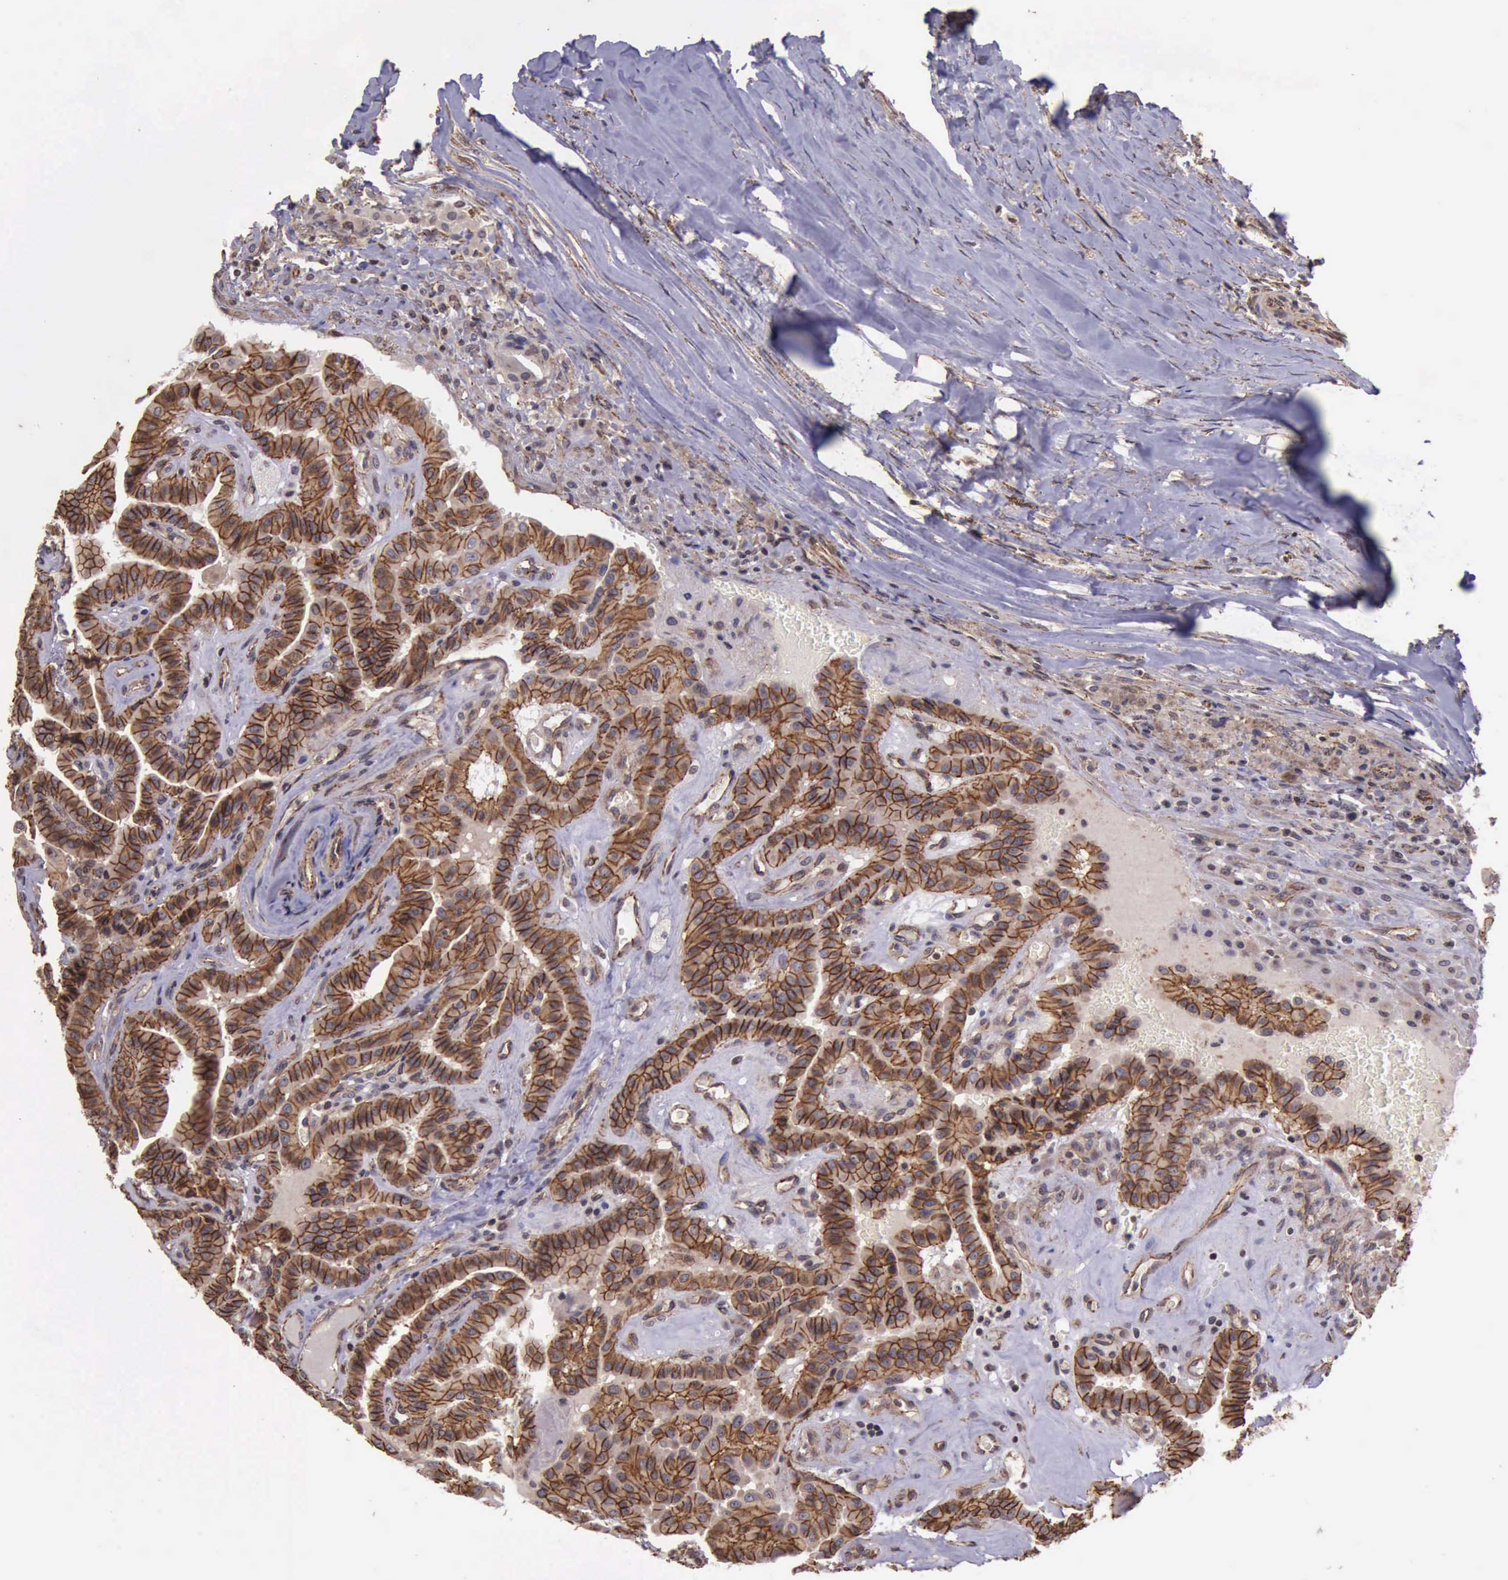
{"staining": {"intensity": "strong", "quantity": ">75%", "location": "cytoplasmic/membranous"}, "tissue": "thyroid cancer", "cell_type": "Tumor cells", "image_type": "cancer", "snomed": [{"axis": "morphology", "description": "Papillary adenocarcinoma, NOS"}, {"axis": "topography", "description": "Thyroid gland"}], "caption": "Human thyroid cancer (papillary adenocarcinoma) stained for a protein (brown) displays strong cytoplasmic/membranous positive positivity in about >75% of tumor cells.", "gene": "CTNNB1", "patient": {"sex": "male", "age": 87}}